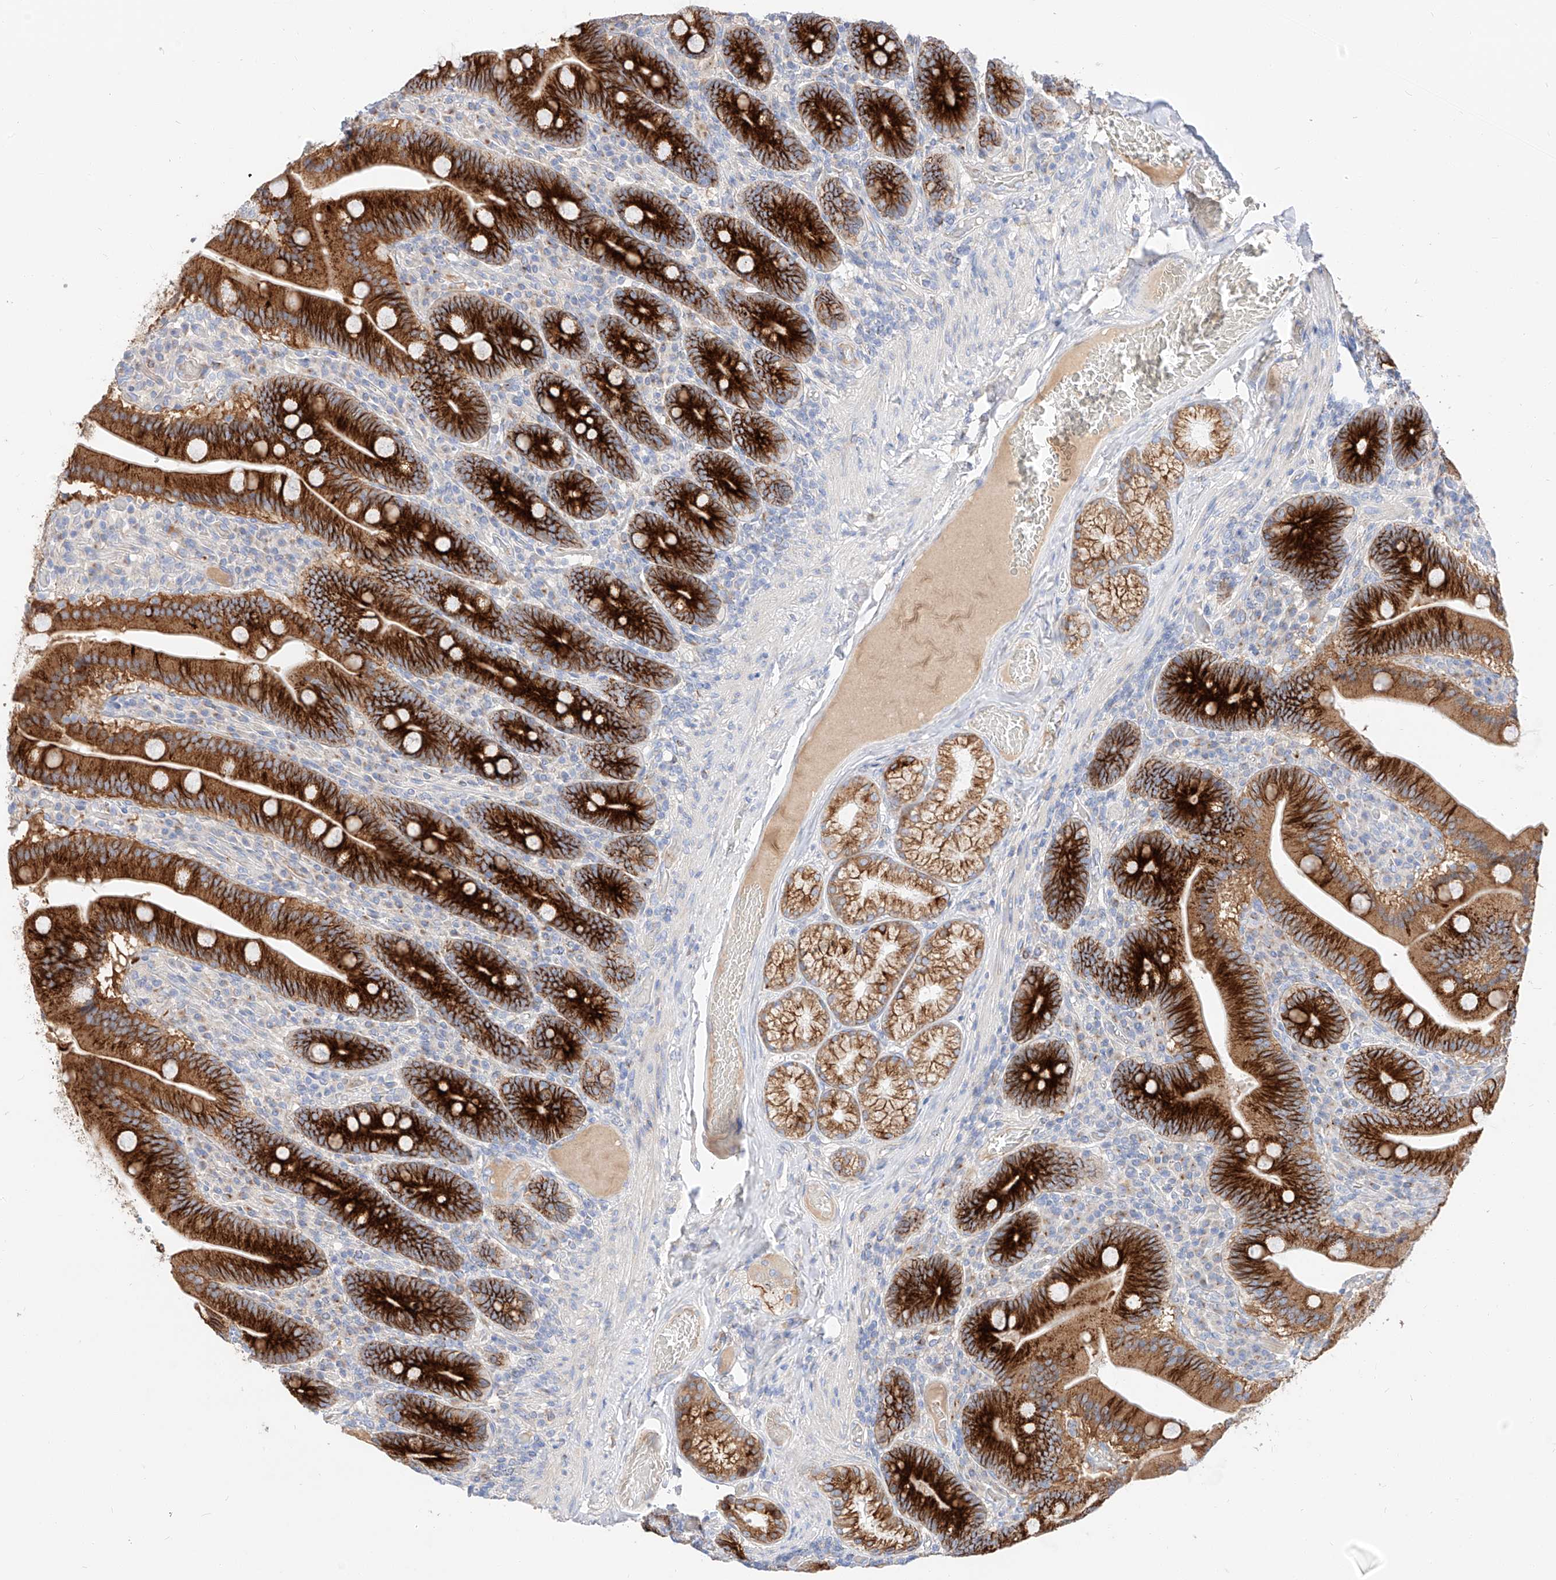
{"staining": {"intensity": "strong", "quantity": ">75%", "location": "cytoplasmic/membranous"}, "tissue": "duodenum", "cell_type": "Glandular cells", "image_type": "normal", "snomed": [{"axis": "morphology", "description": "Normal tissue, NOS"}, {"axis": "topography", "description": "Duodenum"}], "caption": "Brown immunohistochemical staining in benign human duodenum exhibits strong cytoplasmic/membranous staining in approximately >75% of glandular cells. (Stains: DAB (3,3'-diaminobenzidine) in brown, nuclei in blue, Microscopy: brightfield microscopy at high magnification).", "gene": "MAP7", "patient": {"sex": "female", "age": 62}}